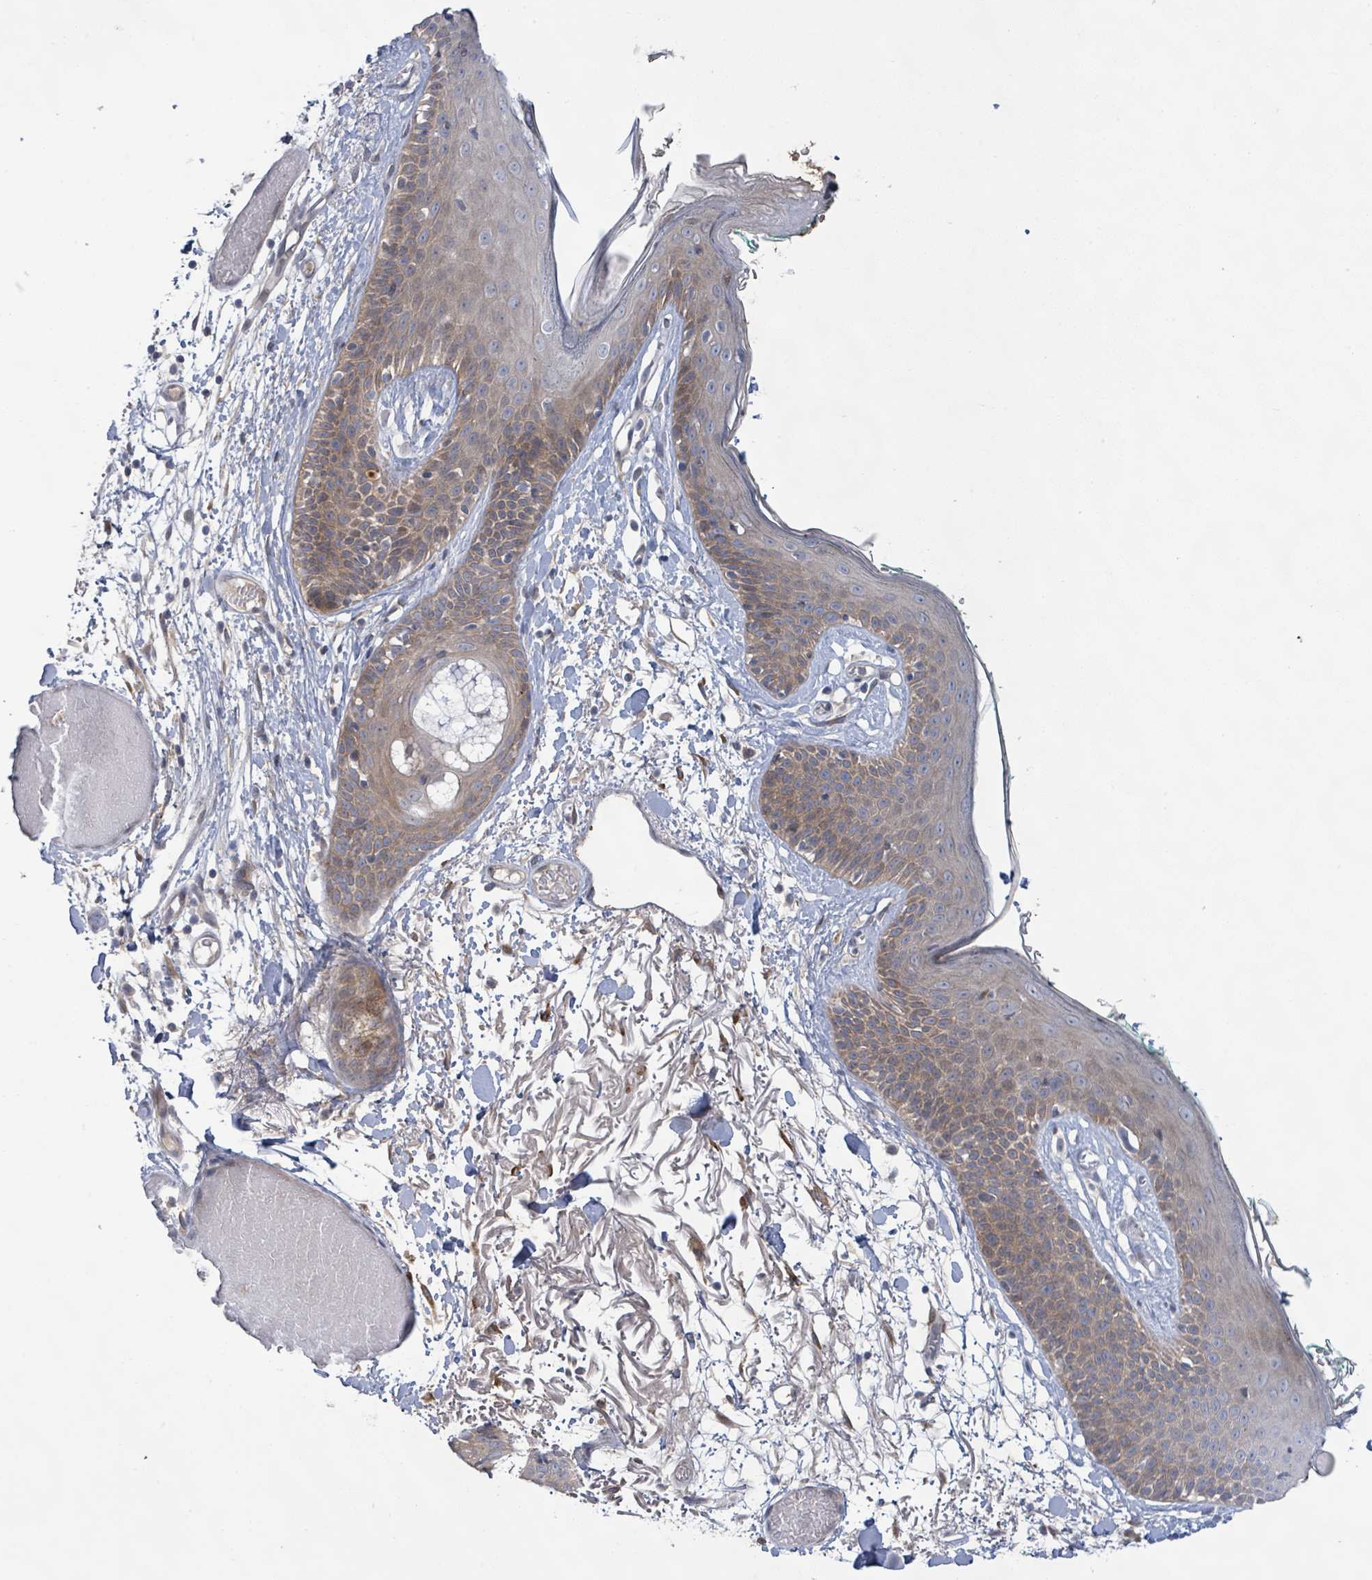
{"staining": {"intensity": "weak", "quantity": ">75%", "location": "cytoplasmic/membranous"}, "tissue": "skin", "cell_type": "Fibroblasts", "image_type": "normal", "snomed": [{"axis": "morphology", "description": "Normal tissue, NOS"}, {"axis": "topography", "description": "Skin"}], "caption": "Protein expression analysis of unremarkable human skin reveals weak cytoplasmic/membranous expression in about >75% of fibroblasts. Nuclei are stained in blue.", "gene": "SLIT3", "patient": {"sex": "male", "age": 79}}